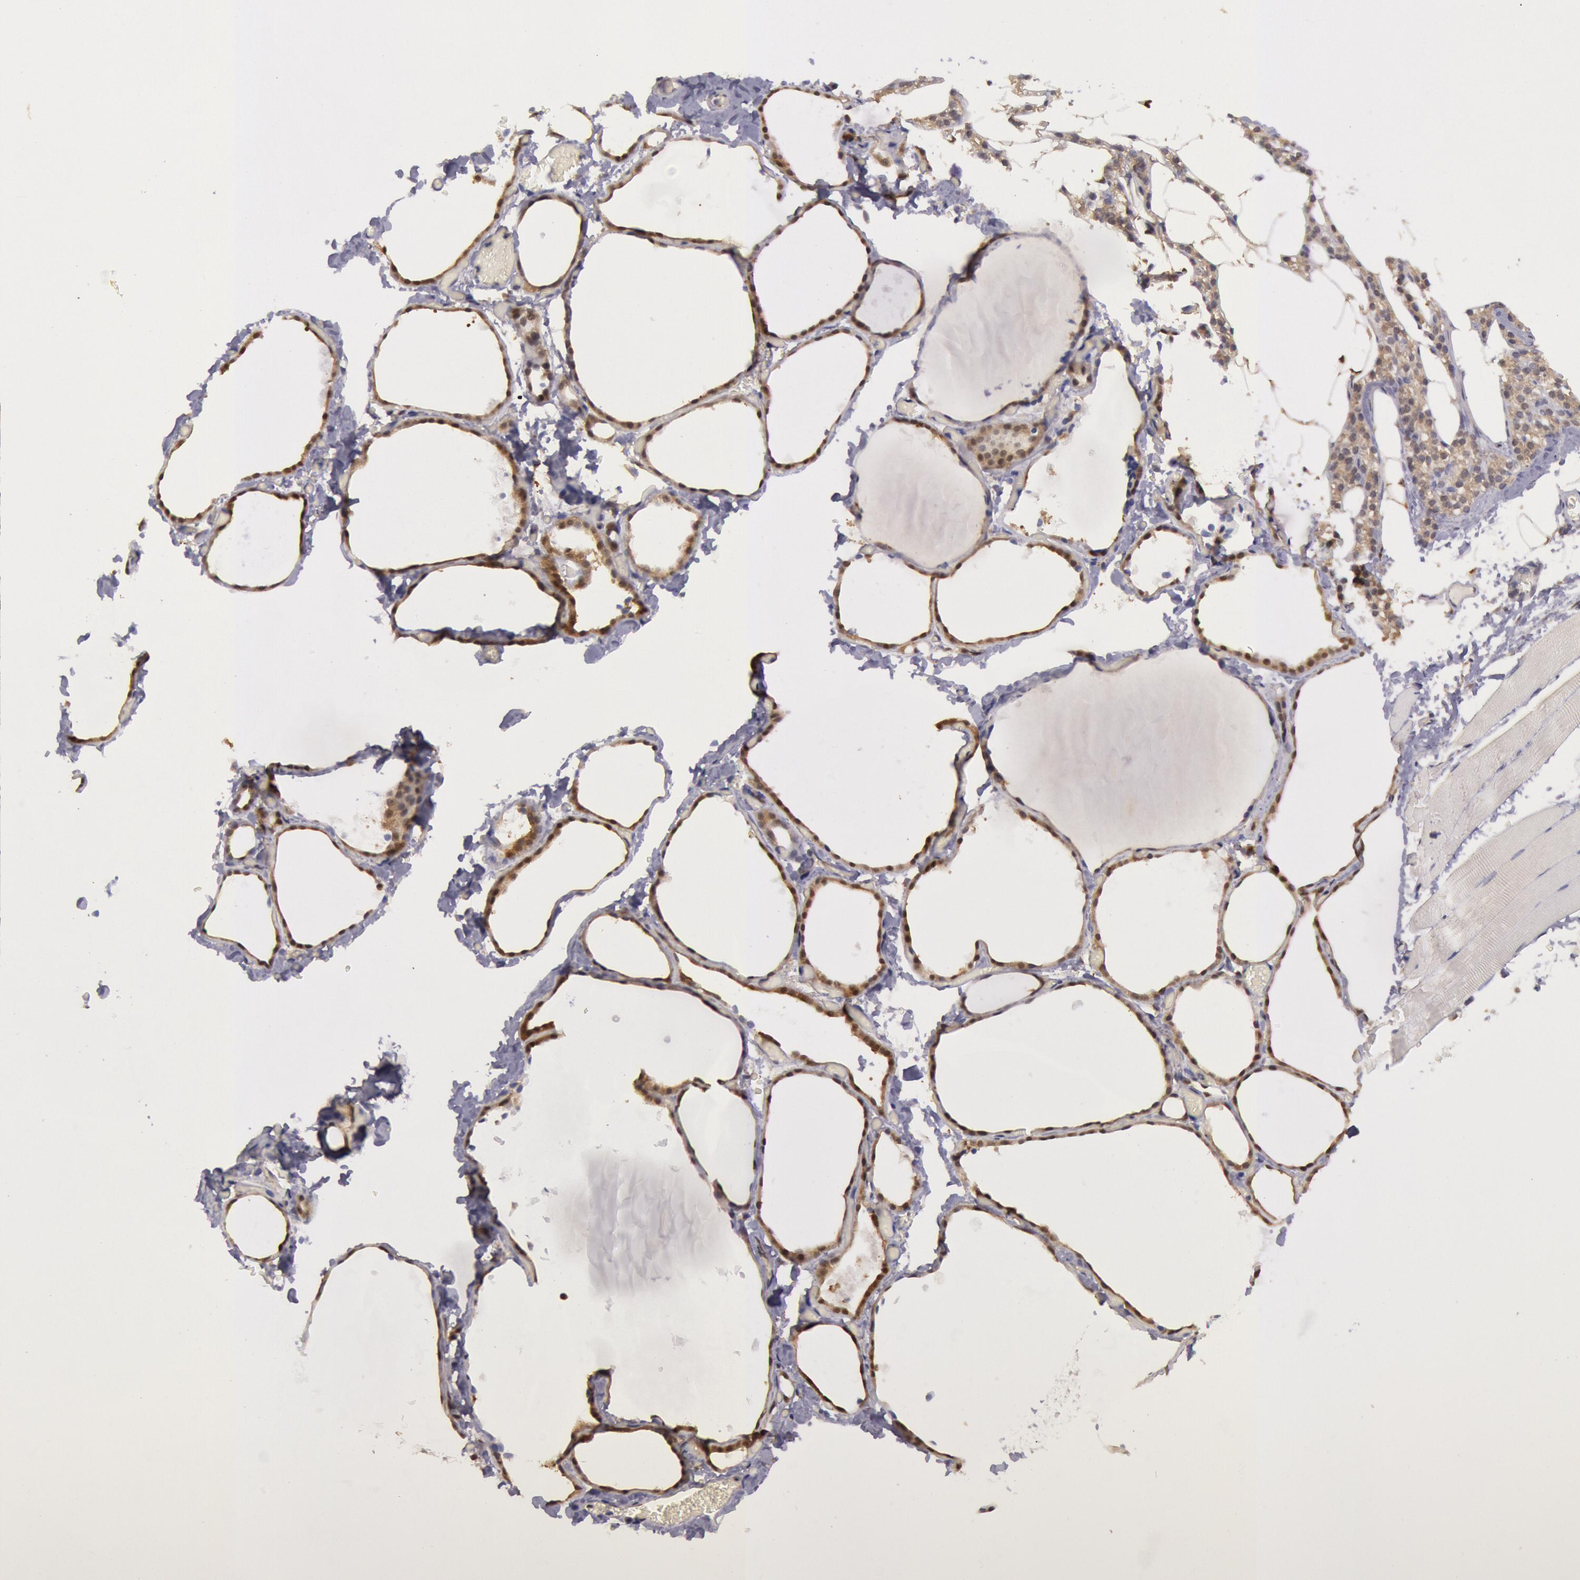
{"staining": {"intensity": "moderate", "quantity": ">75%", "location": "cytoplasmic/membranous,nuclear"}, "tissue": "thyroid gland", "cell_type": "Glandular cells", "image_type": "normal", "snomed": [{"axis": "morphology", "description": "Normal tissue, NOS"}, {"axis": "topography", "description": "Thyroid gland"}], "caption": "Moderate cytoplasmic/membranous,nuclear staining for a protein is identified in about >75% of glandular cells of benign thyroid gland using immunohistochemistry.", "gene": "MPST", "patient": {"sex": "female", "age": 22}}